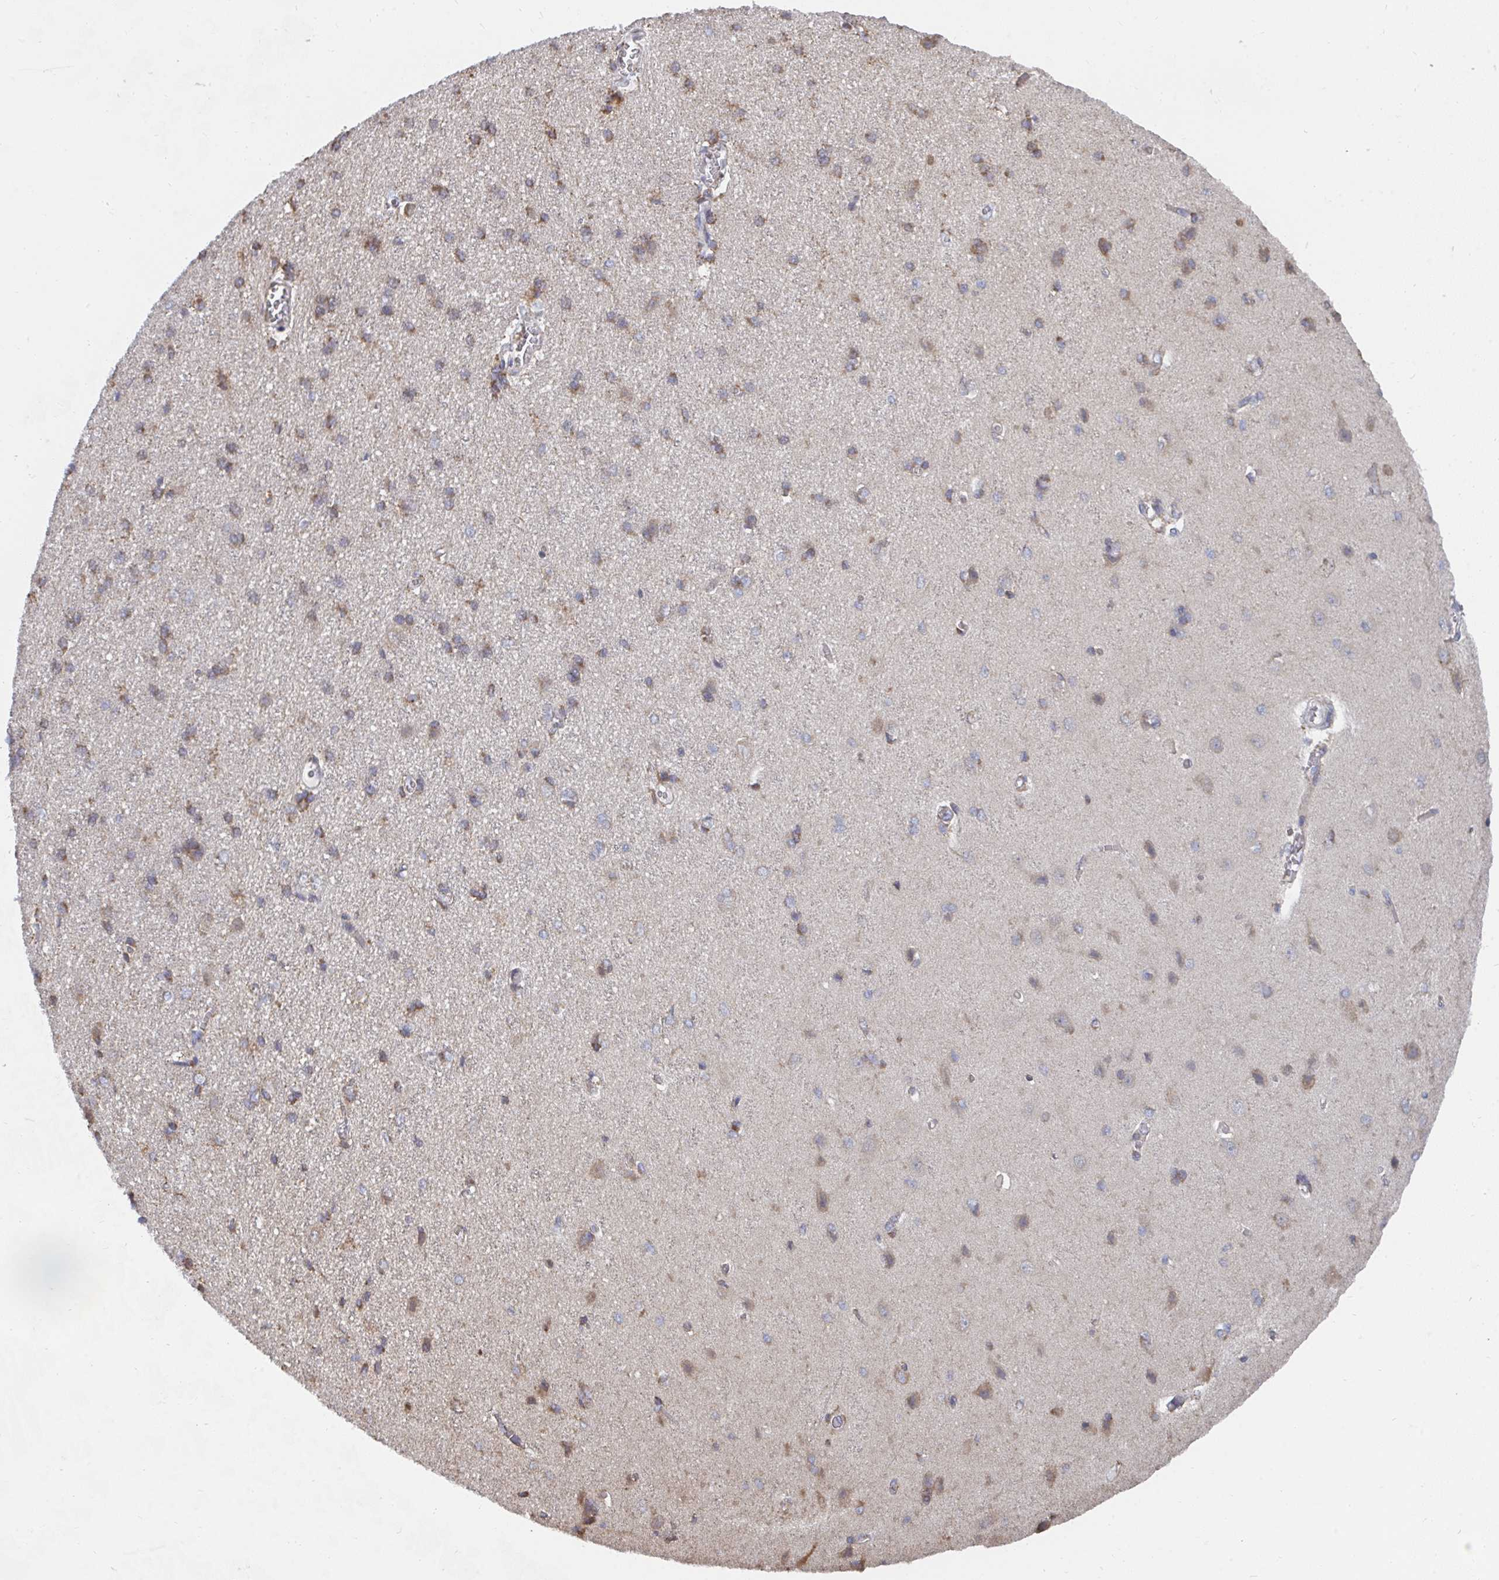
{"staining": {"intensity": "negative", "quantity": "none", "location": "none"}, "tissue": "cerebral cortex", "cell_type": "Endothelial cells", "image_type": "normal", "snomed": [{"axis": "morphology", "description": "Normal tissue, NOS"}, {"axis": "topography", "description": "Cerebral cortex"}], "caption": "Immunohistochemistry photomicrograph of unremarkable cerebral cortex: cerebral cortex stained with DAB reveals no significant protein expression in endothelial cells.", "gene": "ELAVL1", "patient": {"sex": "male", "age": 37}}